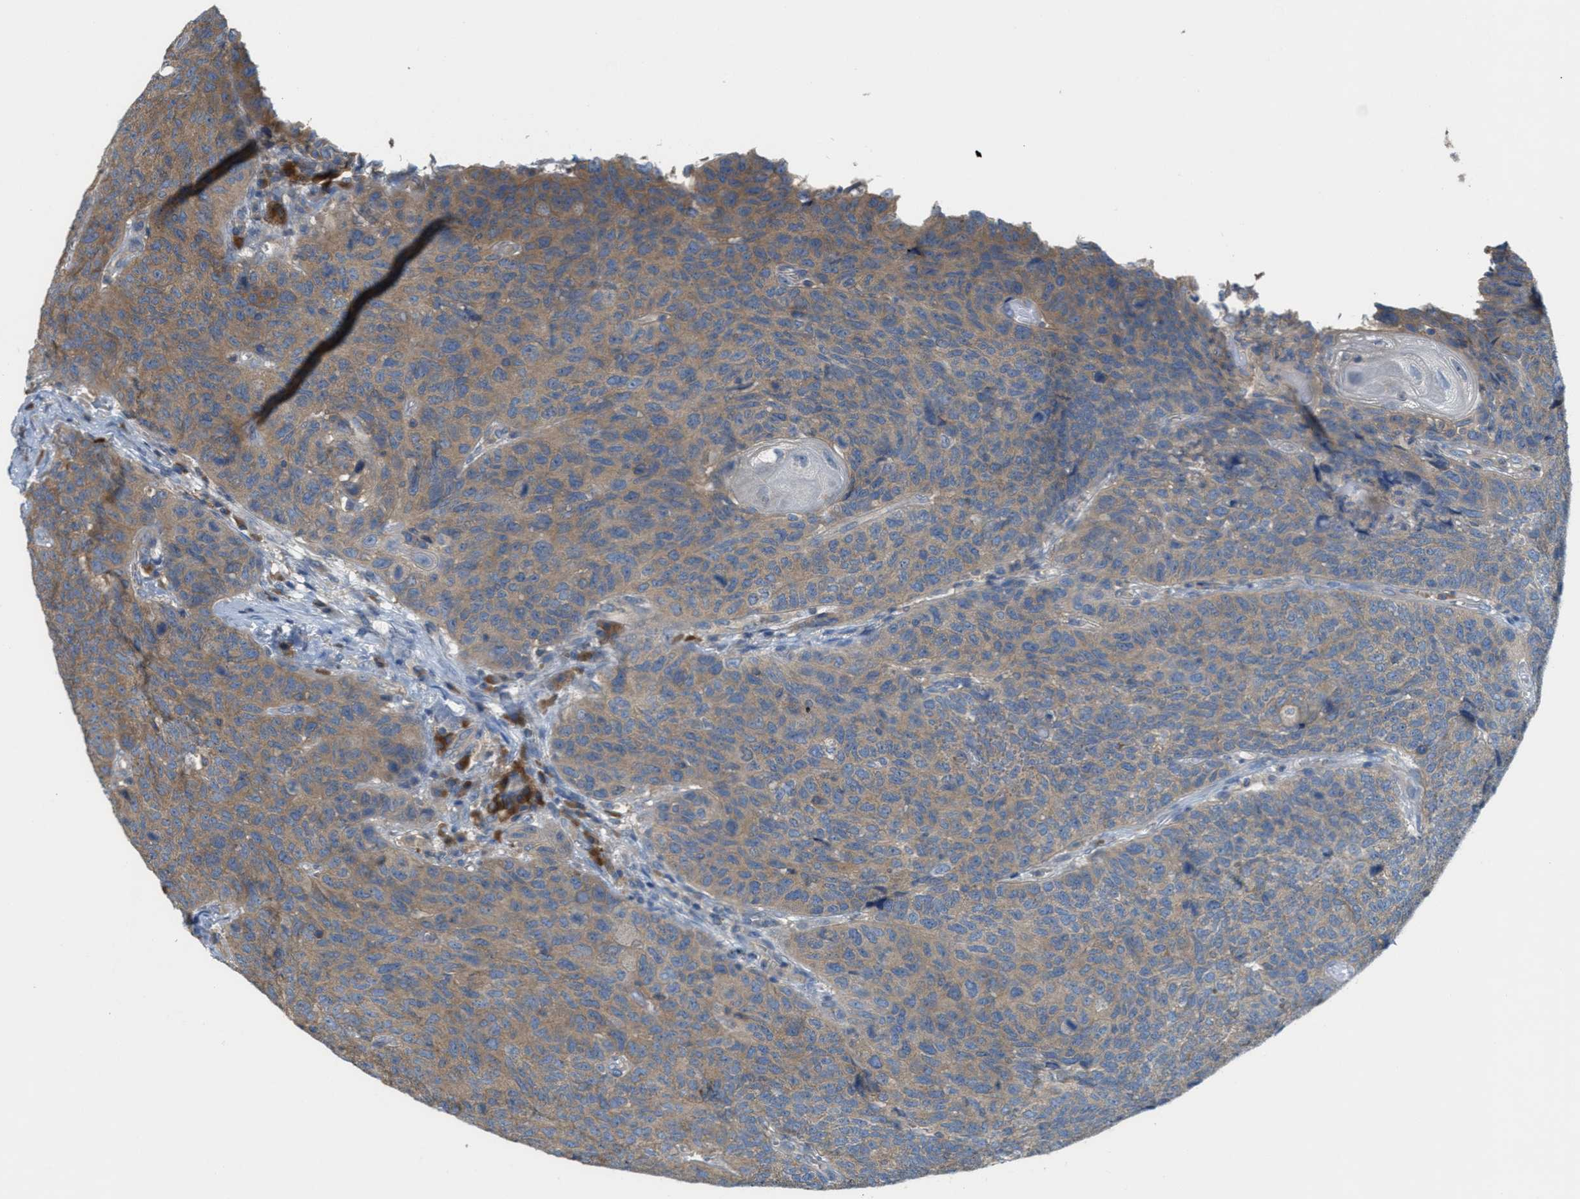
{"staining": {"intensity": "moderate", "quantity": ">75%", "location": "cytoplasmic/membranous"}, "tissue": "head and neck cancer", "cell_type": "Tumor cells", "image_type": "cancer", "snomed": [{"axis": "morphology", "description": "Squamous cell carcinoma, NOS"}, {"axis": "topography", "description": "Head-Neck"}], "caption": "Head and neck squamous cell carcinoma stained with immunohistochemistry (IHC) displays moderate cytoplasmic/membranous positivity in about >75% of tumor cells. The staining was performed using DAB (3,3'-diaminobenzidine) to visualize the protein expression in brown, while the nuclei were stained in blue with hematoxylin (Magnification: 20x).", "gene": "UBA5", "patient": {"sex": "male", "age": 66}}